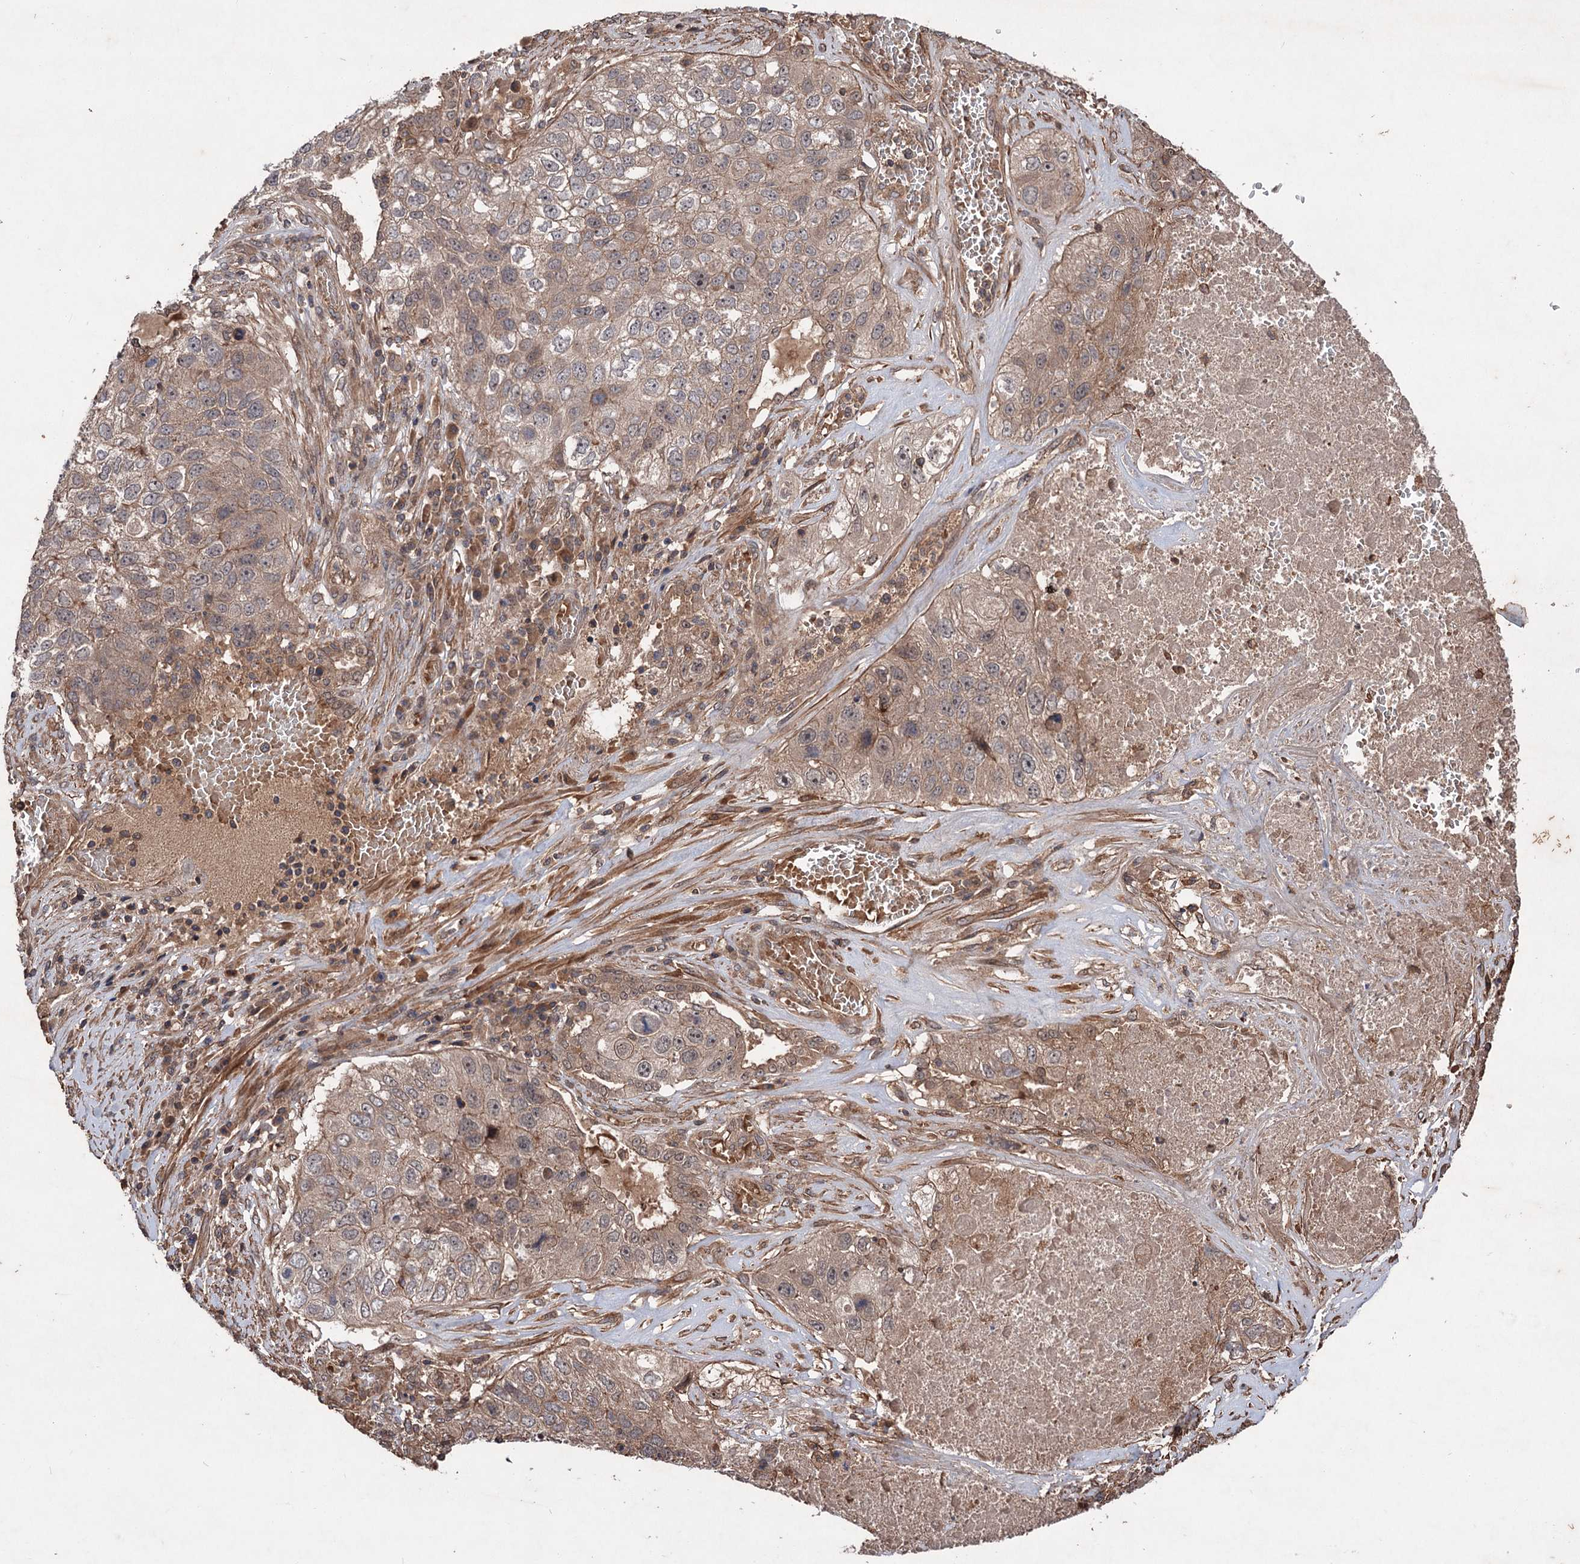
{"staining": {"intensity": "weak", "quantity": ">75%", "location": "cytoplasmic/membranous"}, "tissue": "lung cancer", "cell_type": "Tumor cells", "image_type": "cancer", "snomed": [{"axis": "morphology", "description": "Squamous cell carcinoma, NOS"}, {"axis": "topography", "description": "Lung"}], "caption": "Protein staining of squamous cell carcinoma (lung) tissue exhibits weak cytoplasmic/membranous positivity in approximately >75% of tumor cells.", "gene": "ADK", "patient": {"sex": "male", "age": 61}}